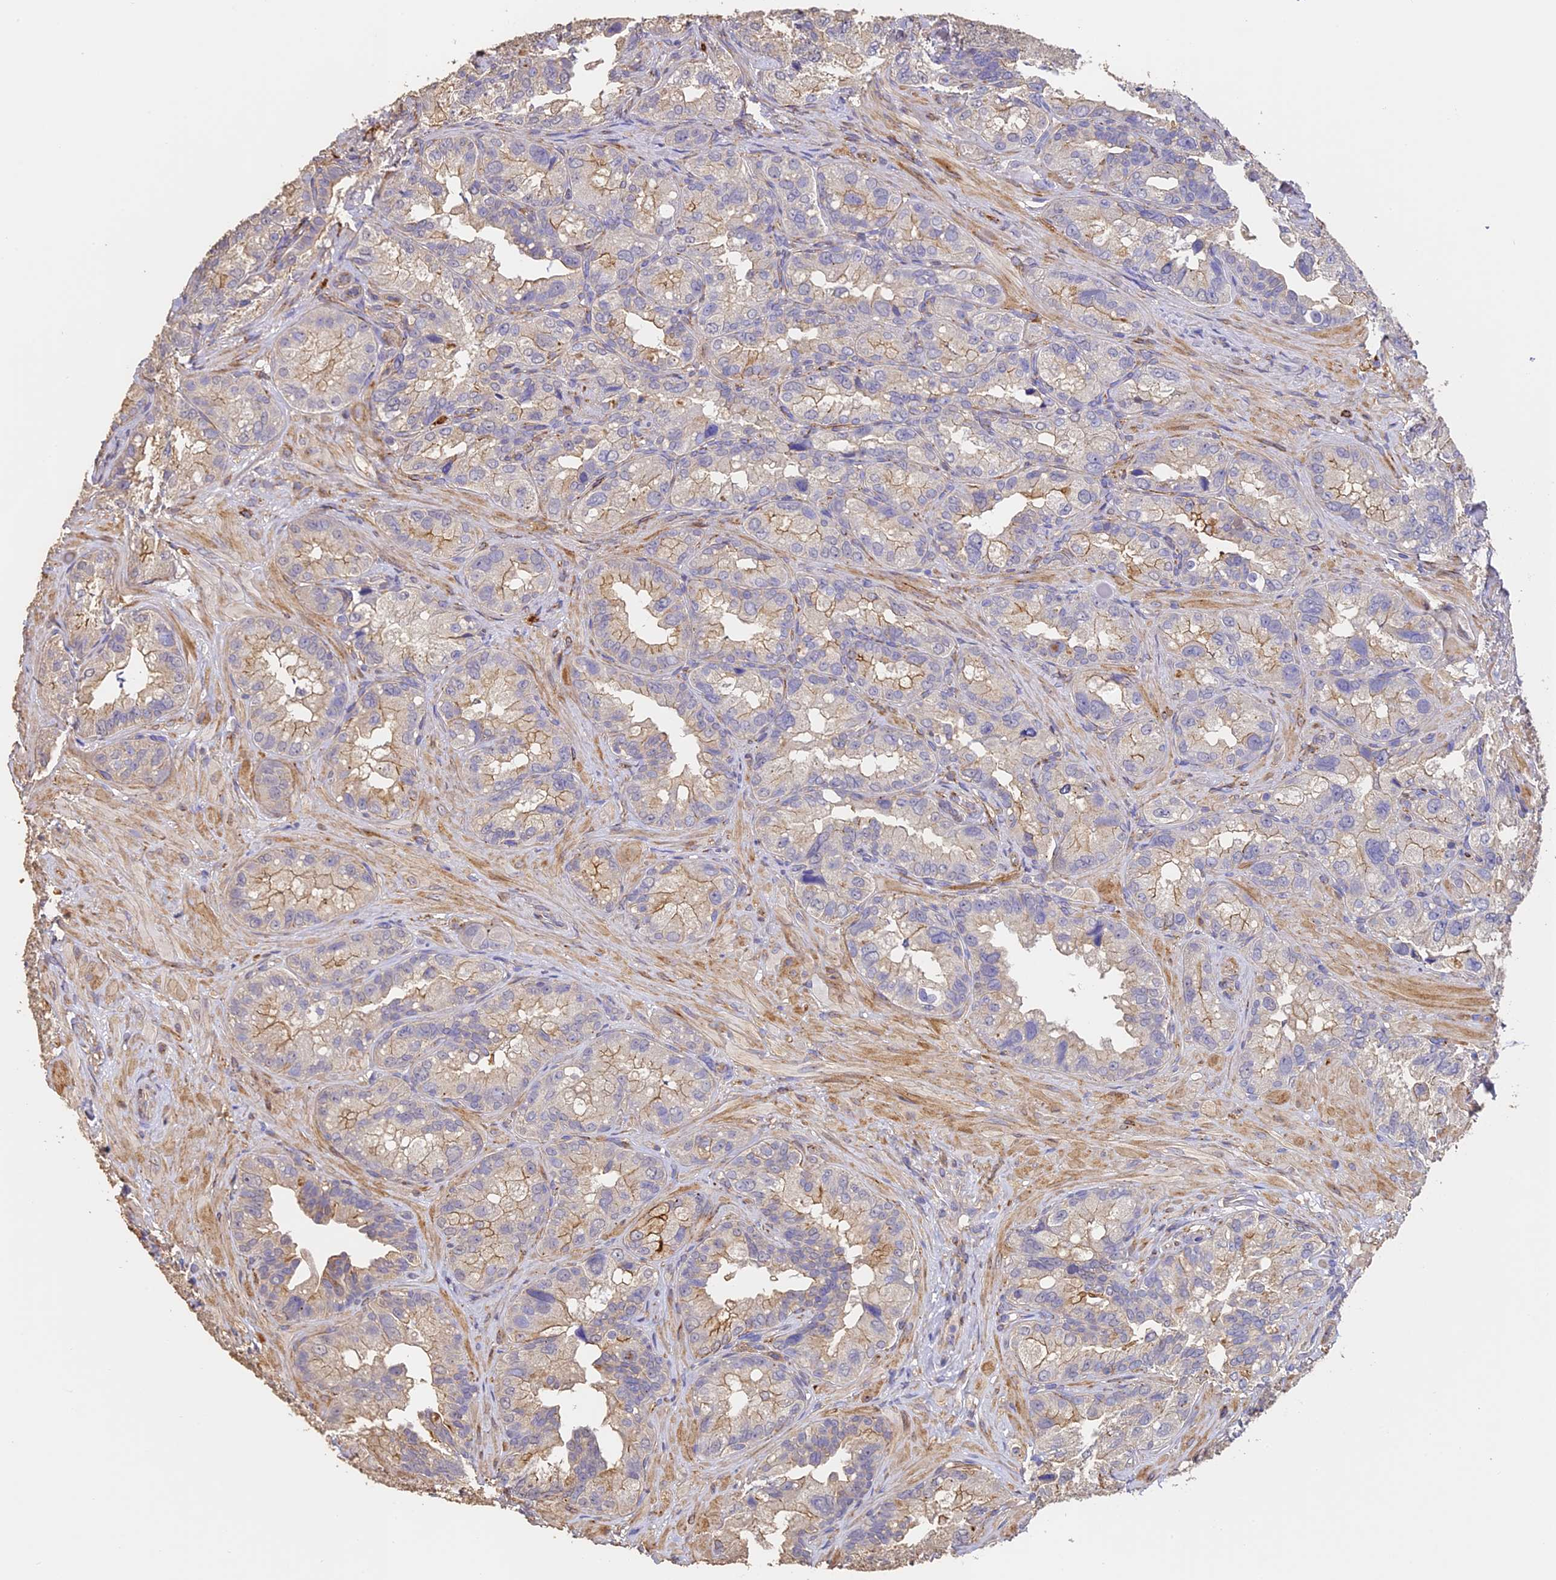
{"staining": {"intensity": "moderate", "quantity": "<25%", "location": "cytoplasmic/membranous"}, "tissue": "seminal vesicle", "cell_type": "Glandular cells", "image_type": "normal", "snomed": [{"axis": "morphology", "description": "Normal tissue, NOS"}, {"axis": "topography", "description": "Seminal veicle"}, {"axis": "topography", "description": "Peripheral nerve tissue"}], "caption": "An image showing moderate cytoplasmic/membranous positivity in approximately <25% of glandular cells in benign seminal vesicle, as visualized by brown immunohistochemical staining.", "gene": "SLC11A1", "patient": {"sex": "male", "age": 67}}